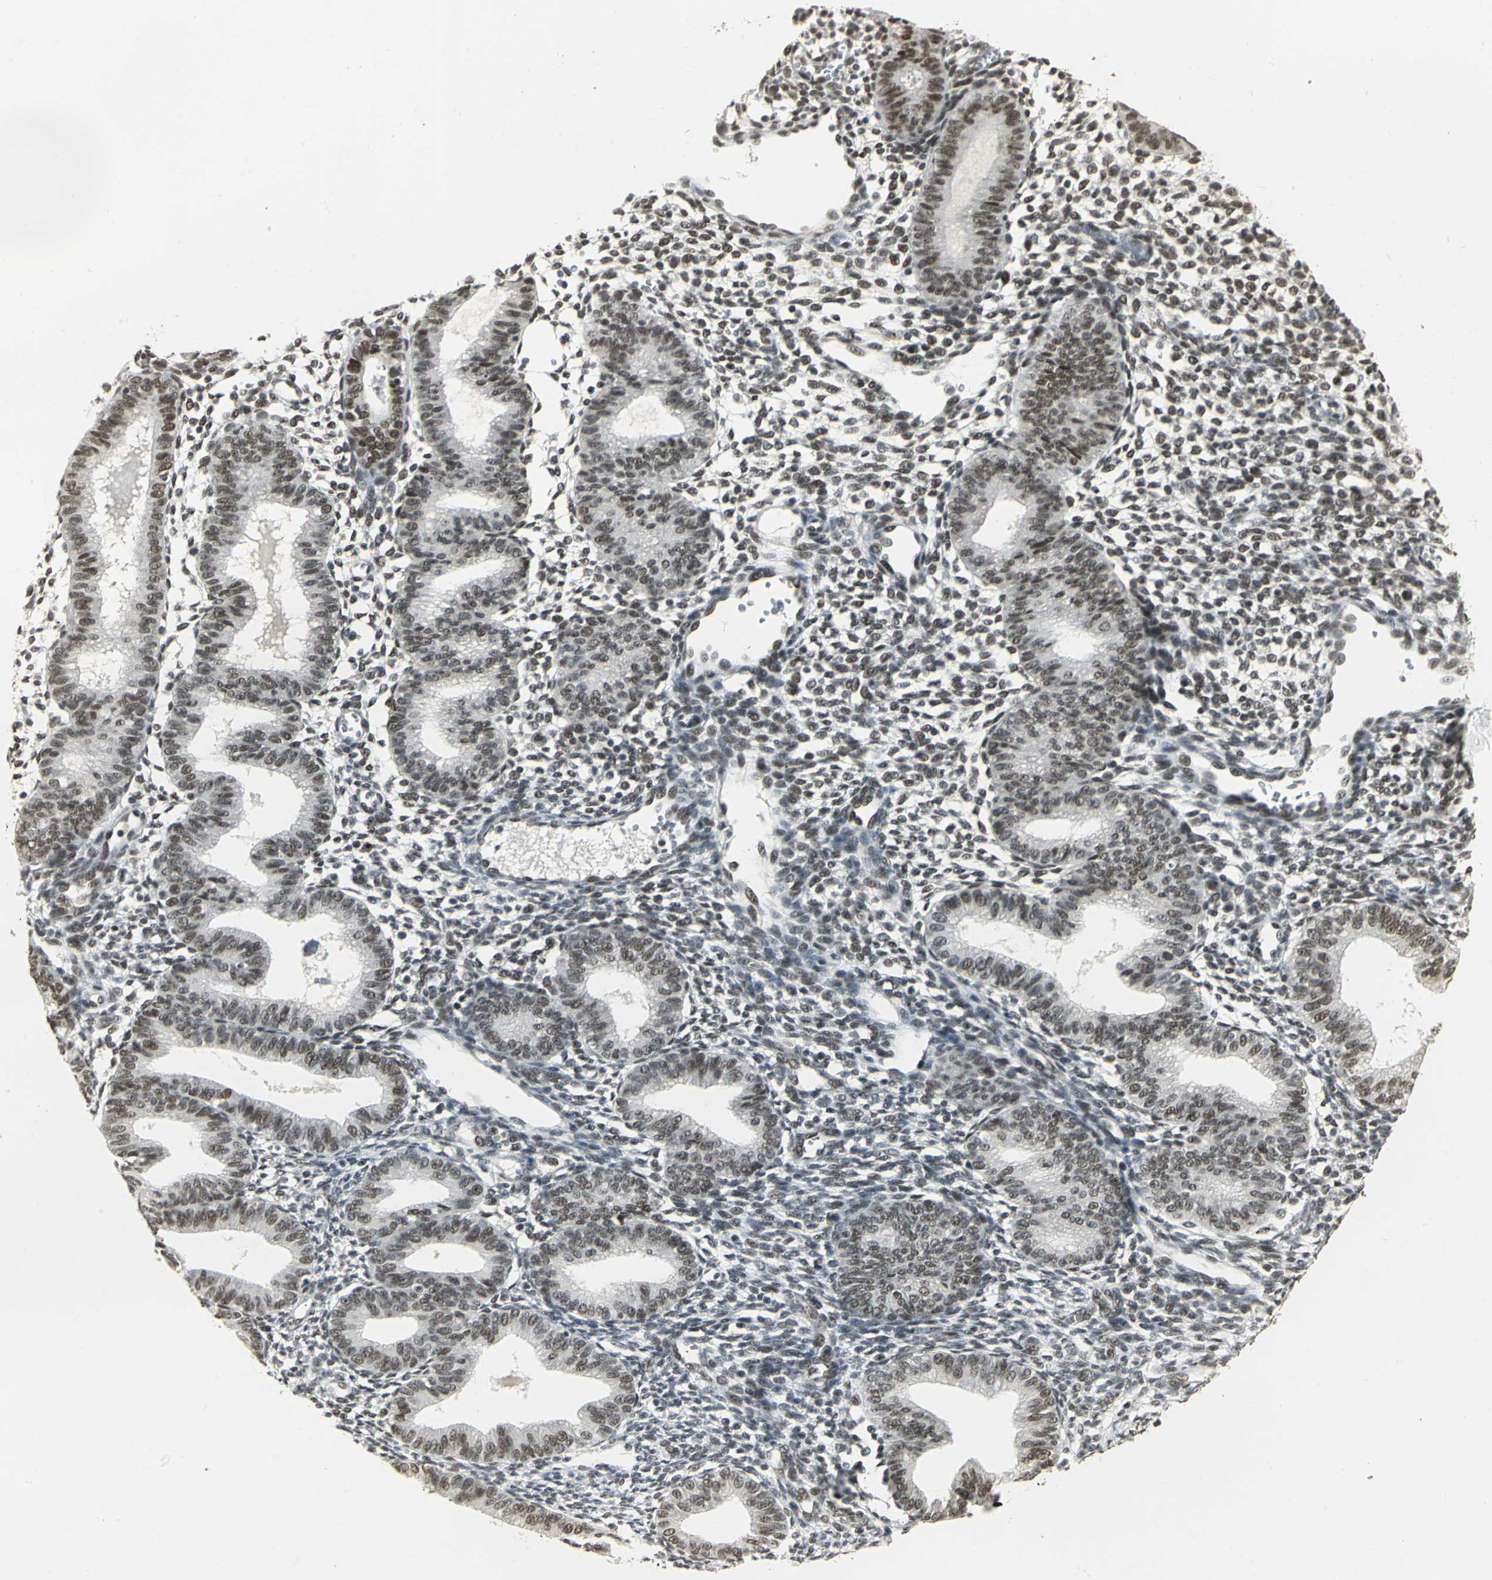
{"staining": {"intensity": "strong", "quantity": ">75%", "location": "nuclear"}, "tissue": "endometrium", "cell_type": "Cells in endometrial stroma", "image_type": "normal", "snomed": [{"axis": "morphology", "description": "Normal tissue, NOS"}, {"axis": "topography", "description": "Endometrium"}], "caption": "The micrograph reveals a brown stain indicating the presence of a protein in the nuclear of cells in endometrial stroma in endometrium. (DAB IHC with brightfield microscopy, high magnification).", "gene": "CBX3", "patient": {"sex": "female", "age": 61}}